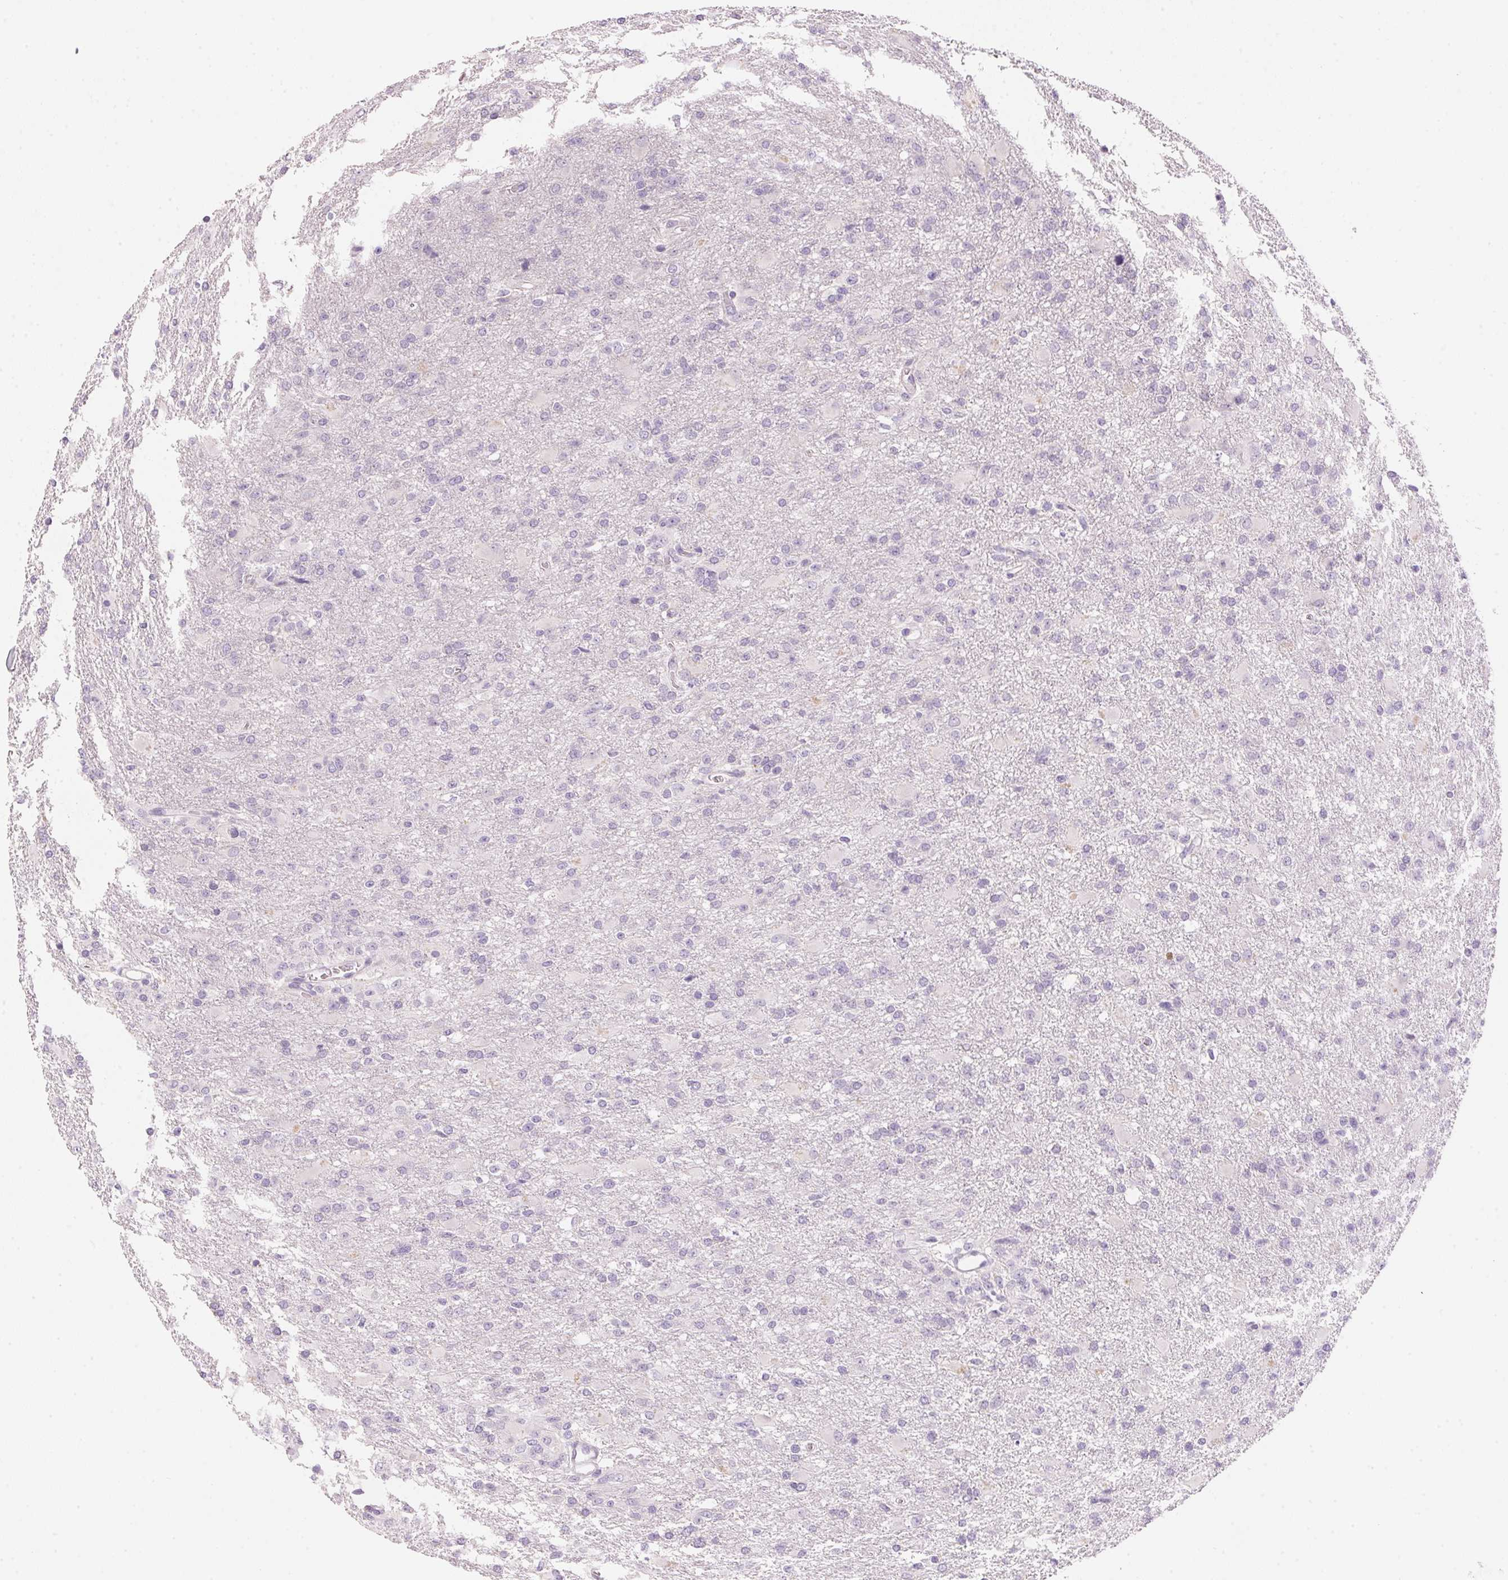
{"staining": {"intensity": "negative", "quantity": "none", "location": "none"}, "tissue": "glioma", "cell_type": "Tumor cells", "image_type": "cancer", "snomed": [{"axis": "morphology", "description": "Glioma, malignant, High grade"}, {"axis": "topography", "description": "Brain"}], "caption": "This is an immunohistochemistry (IHC) micrograph of human high-grade glioma (malignant). There is no positivity in tumor cells.", "gene": "HSD17B2", "patient": {"sex": "male", "age": 68}}